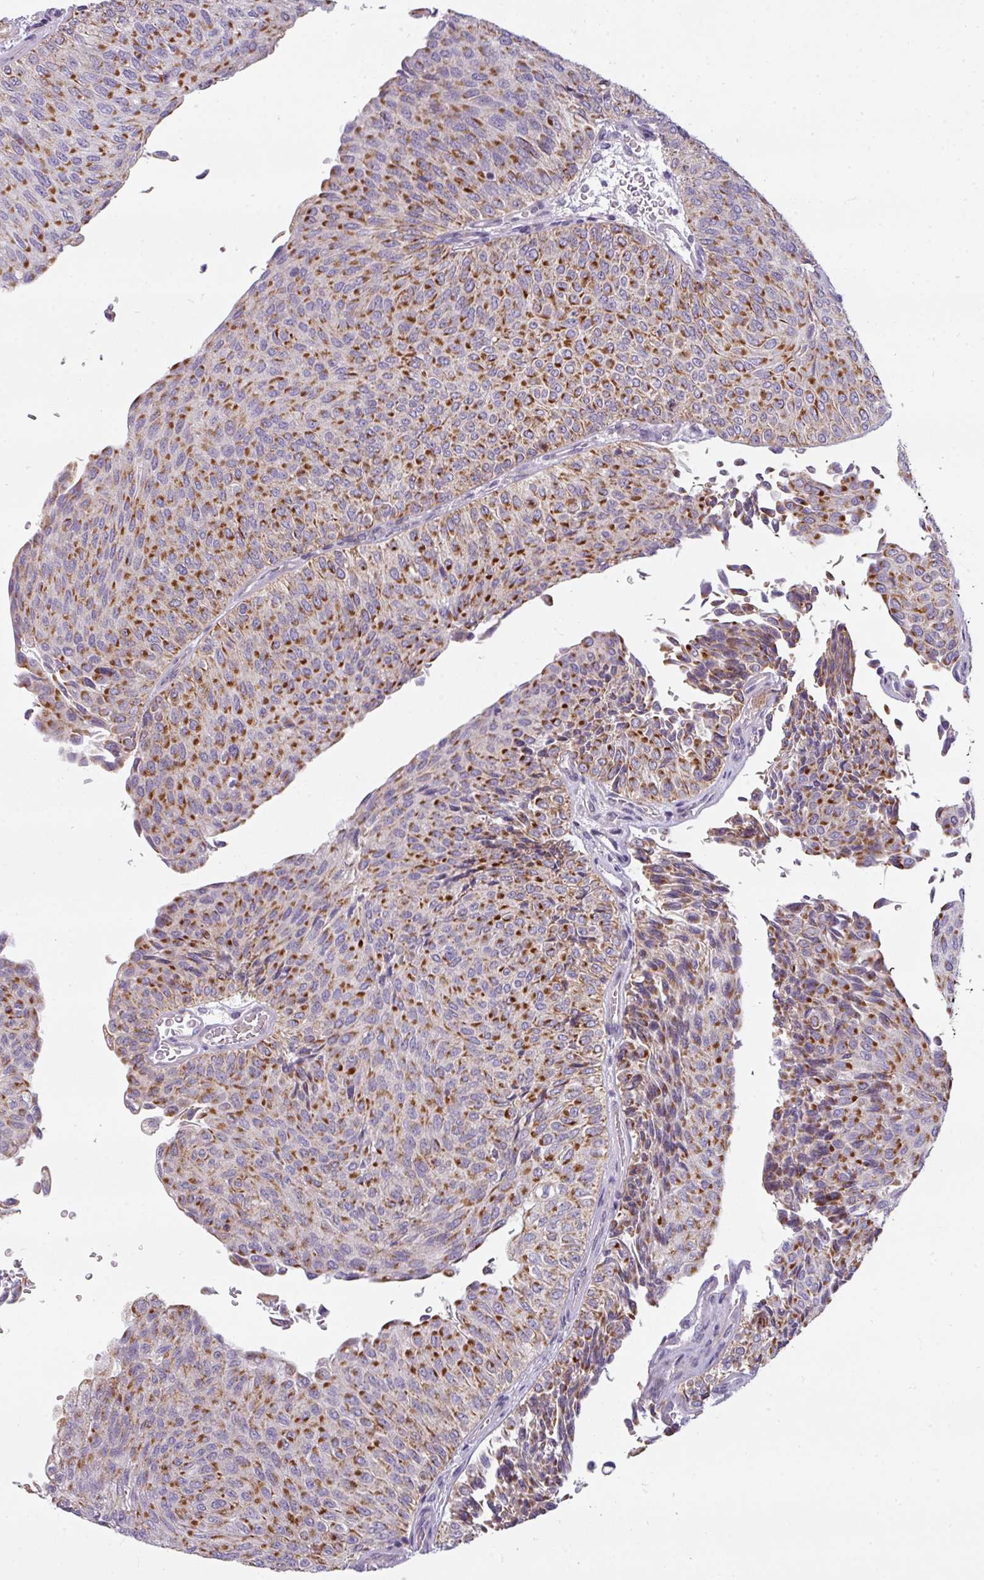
{"staining": {"intensity": "moderate", "quantity": "25%-75%", "location": "cytoplasmic/membranous"}, "tissue": "urothelial cancer", "cell_type": "Tumor cells", "image_type": "cancer", "snomed": [{"axis": "morphology", "description": "Urothelial carcinoma, Low grade"}, {"axis": "topography", "description": "Urinary bladder"}], "caption": "This histopathology image shows IHC staining of urothelial cancer, with medium moderate cytoplasmic/membranous positivity in approximately 25%-75% of tumor cells.", "gene": "C2orf68", "patient": {"sex": "male", "age": 78}}